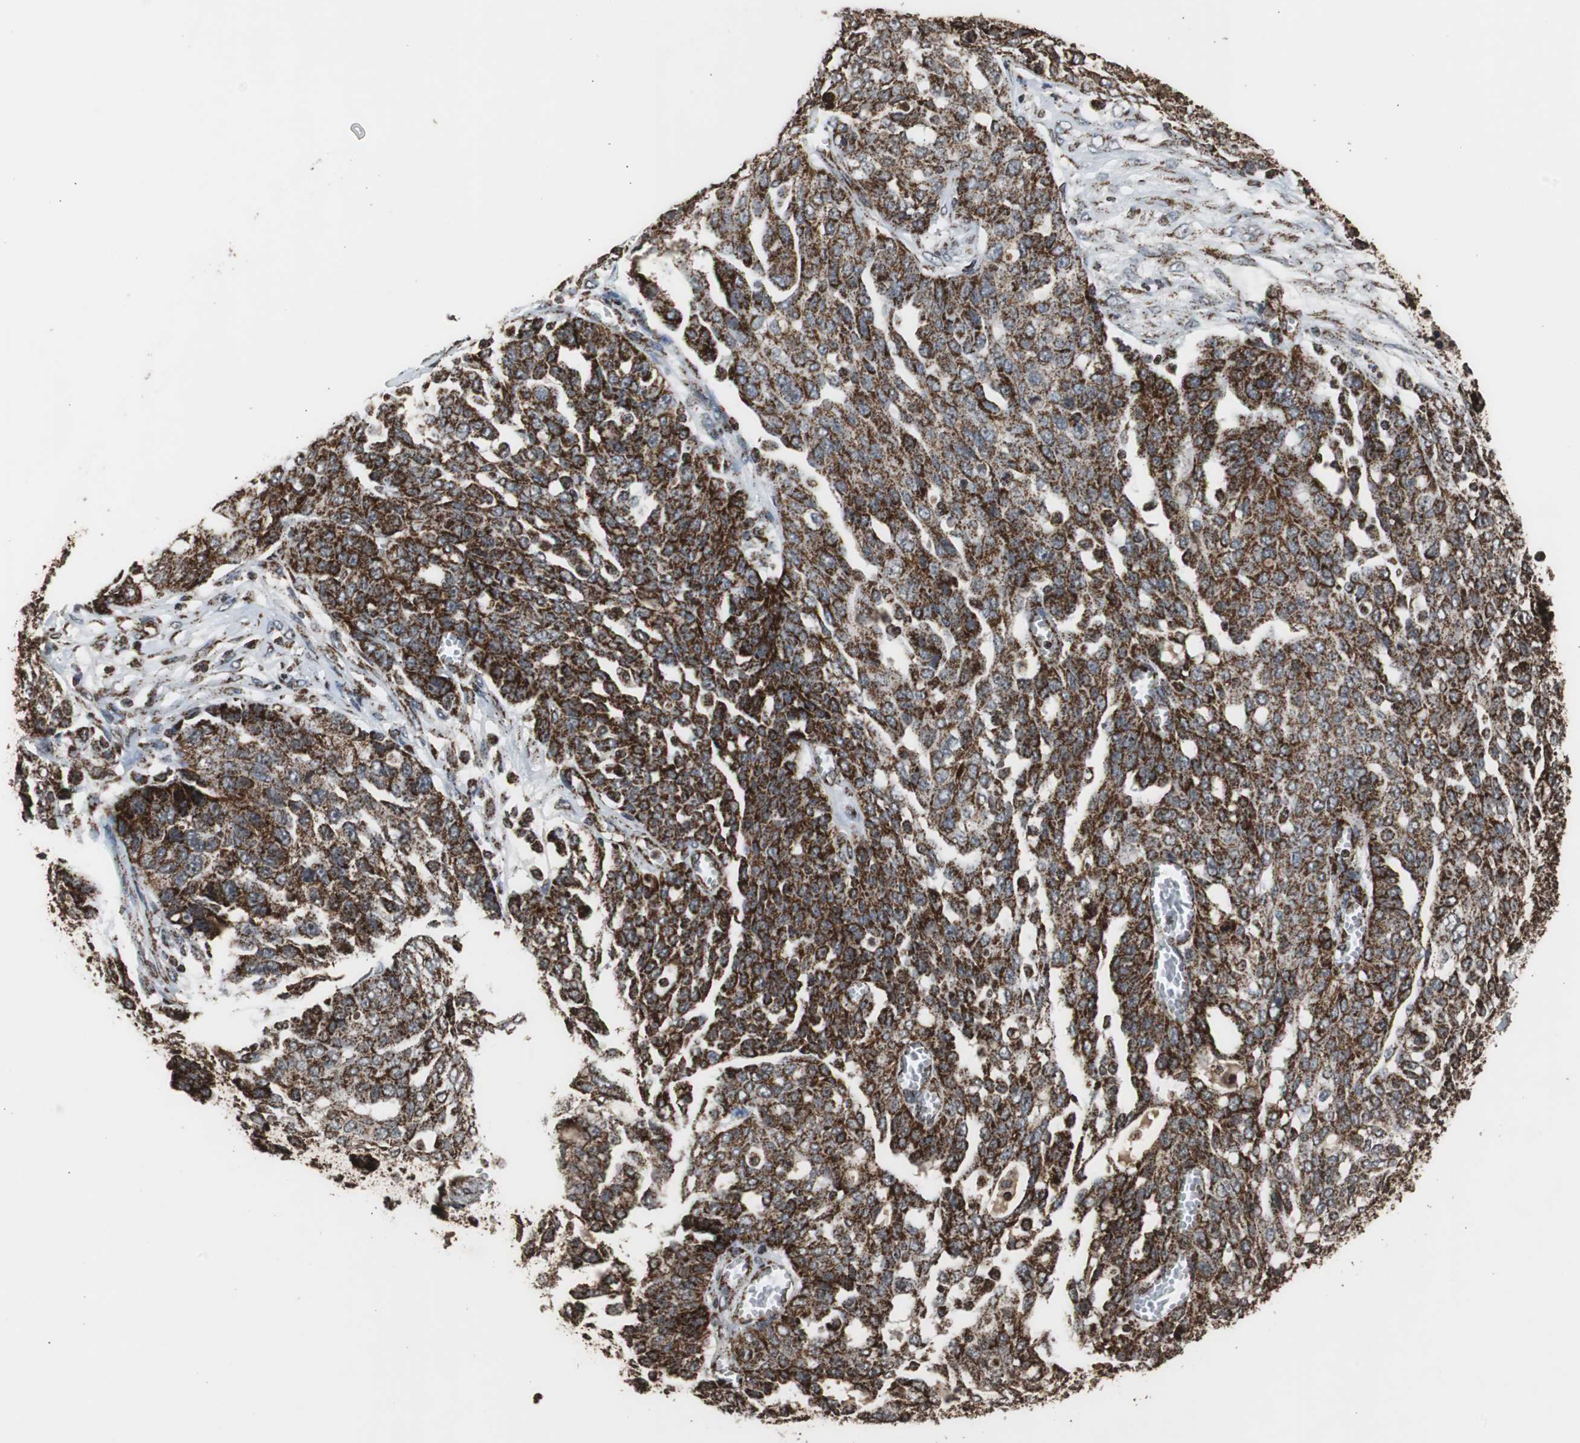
{"staining": {"intensity": "strong", "quantity": ">75%", "location": "cytoplasmic/membranous"}, "tissue": "ovarian cancer", "cell_type": "Tumor cells", "image_type": "cancer", "snomed": [{"axis": "morphology", "description": "Cystadenocarcinoma, serous, NOS"}, {"axis": "topography", "description": "Soft tissue"}, {"axis": "topography", "description": "Ovary"}], "caption": "A brown stain highlights strong cytoplasmic/membranous positivity of a protein in ovarian cancer tumor cells.", "gene": "HSPA9", "patient": {"sex": "female", "age": 57}}